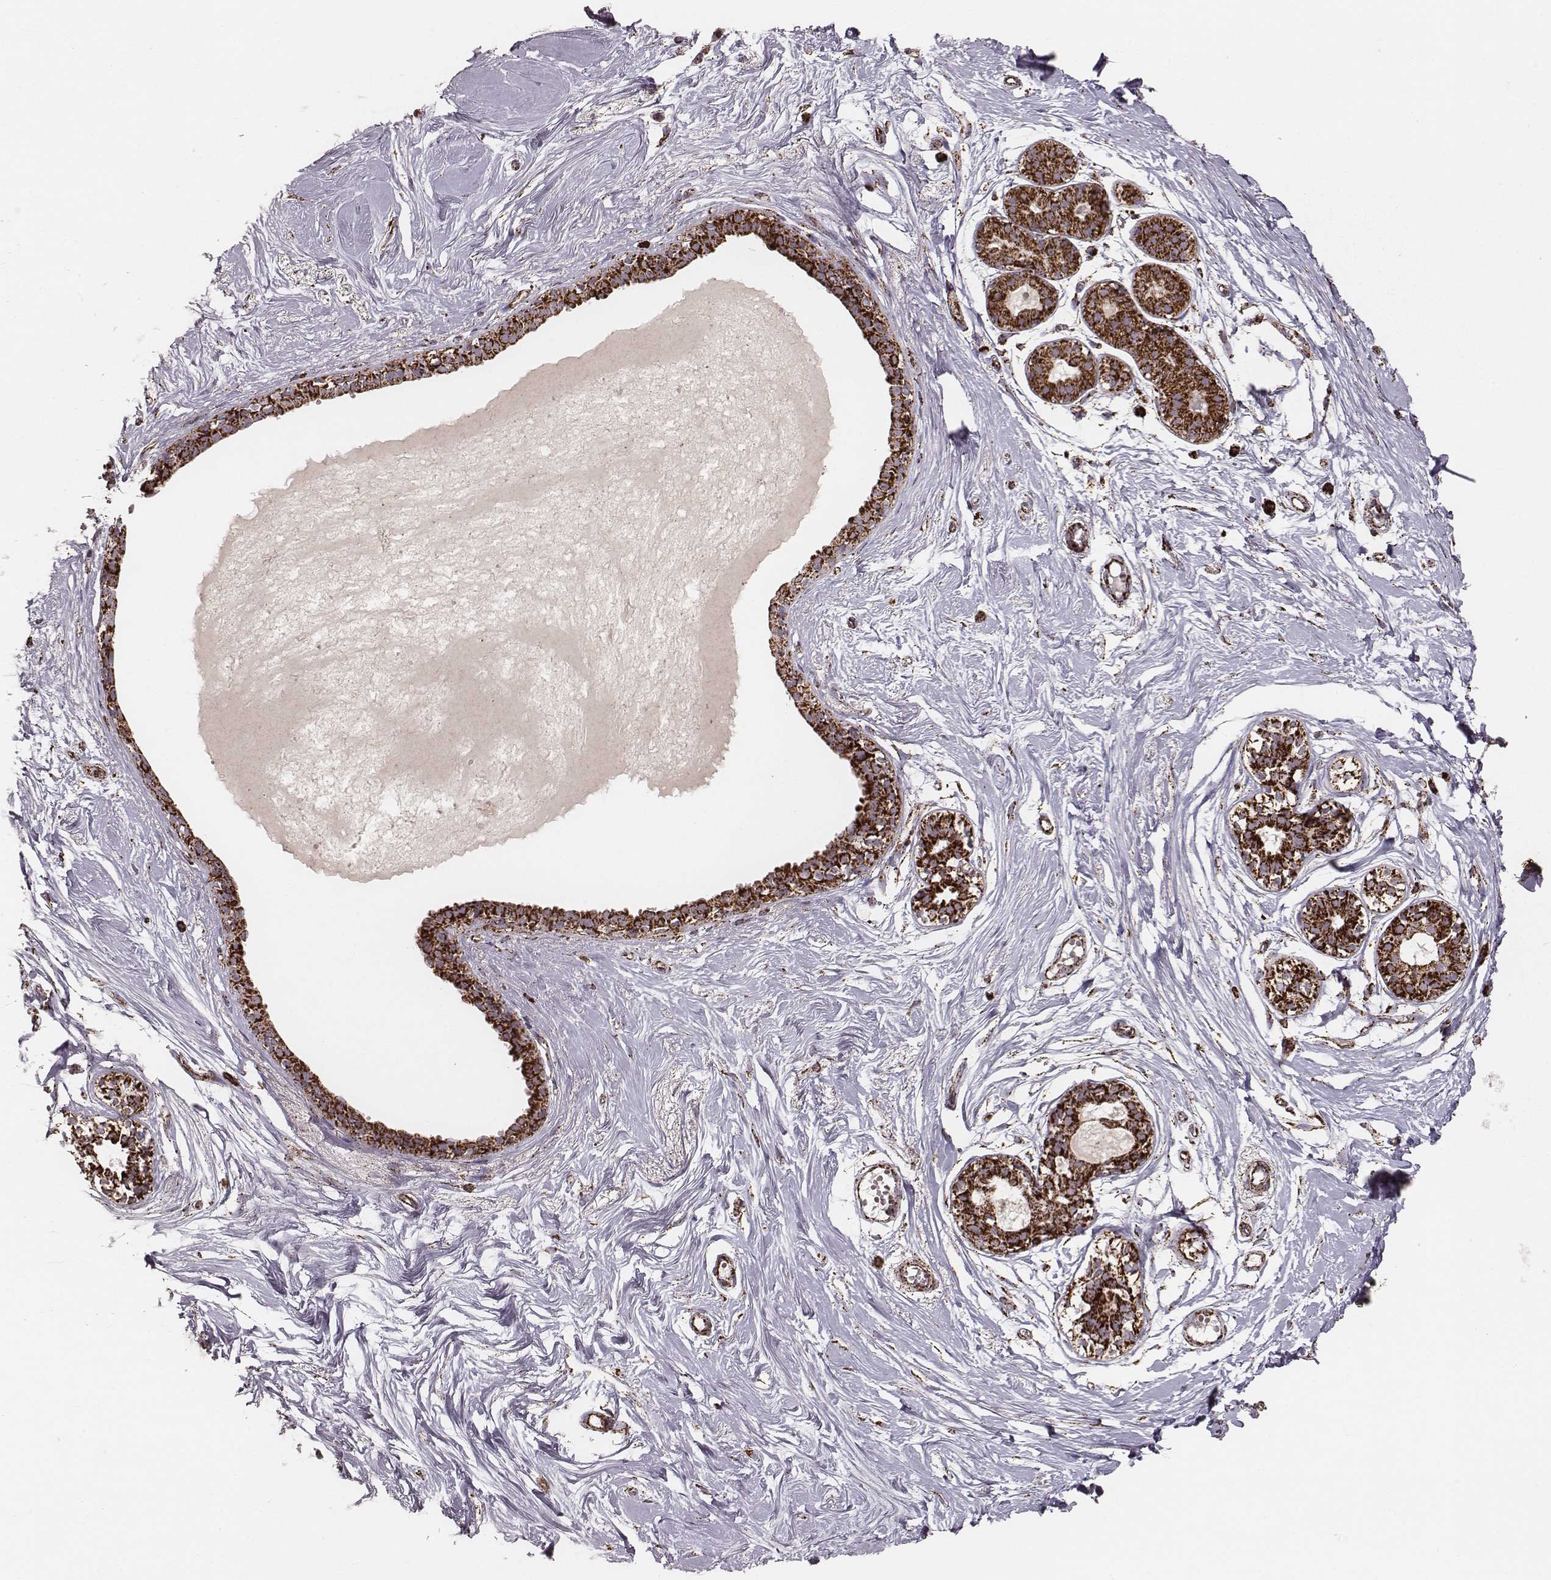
{"staining": {"intensity": "strong", "quantity": ">75%", "location": "cytoplasmic/membranous"}, "tissue": "breast", "cell_type": "Adipocytes", "image_type": "normal", "snomed": [{"axis": "morphology", "description": "Normal tissue, NOS"}, {"axis": "topography", "description": "Breast"}], "caption": "Adipocytes exhibit strong cytoplasmic/membranous expression in approximately >75% of cells in normal breast.", "gene": "TUFM", "patient": {"sex": "female", "age": 49}}